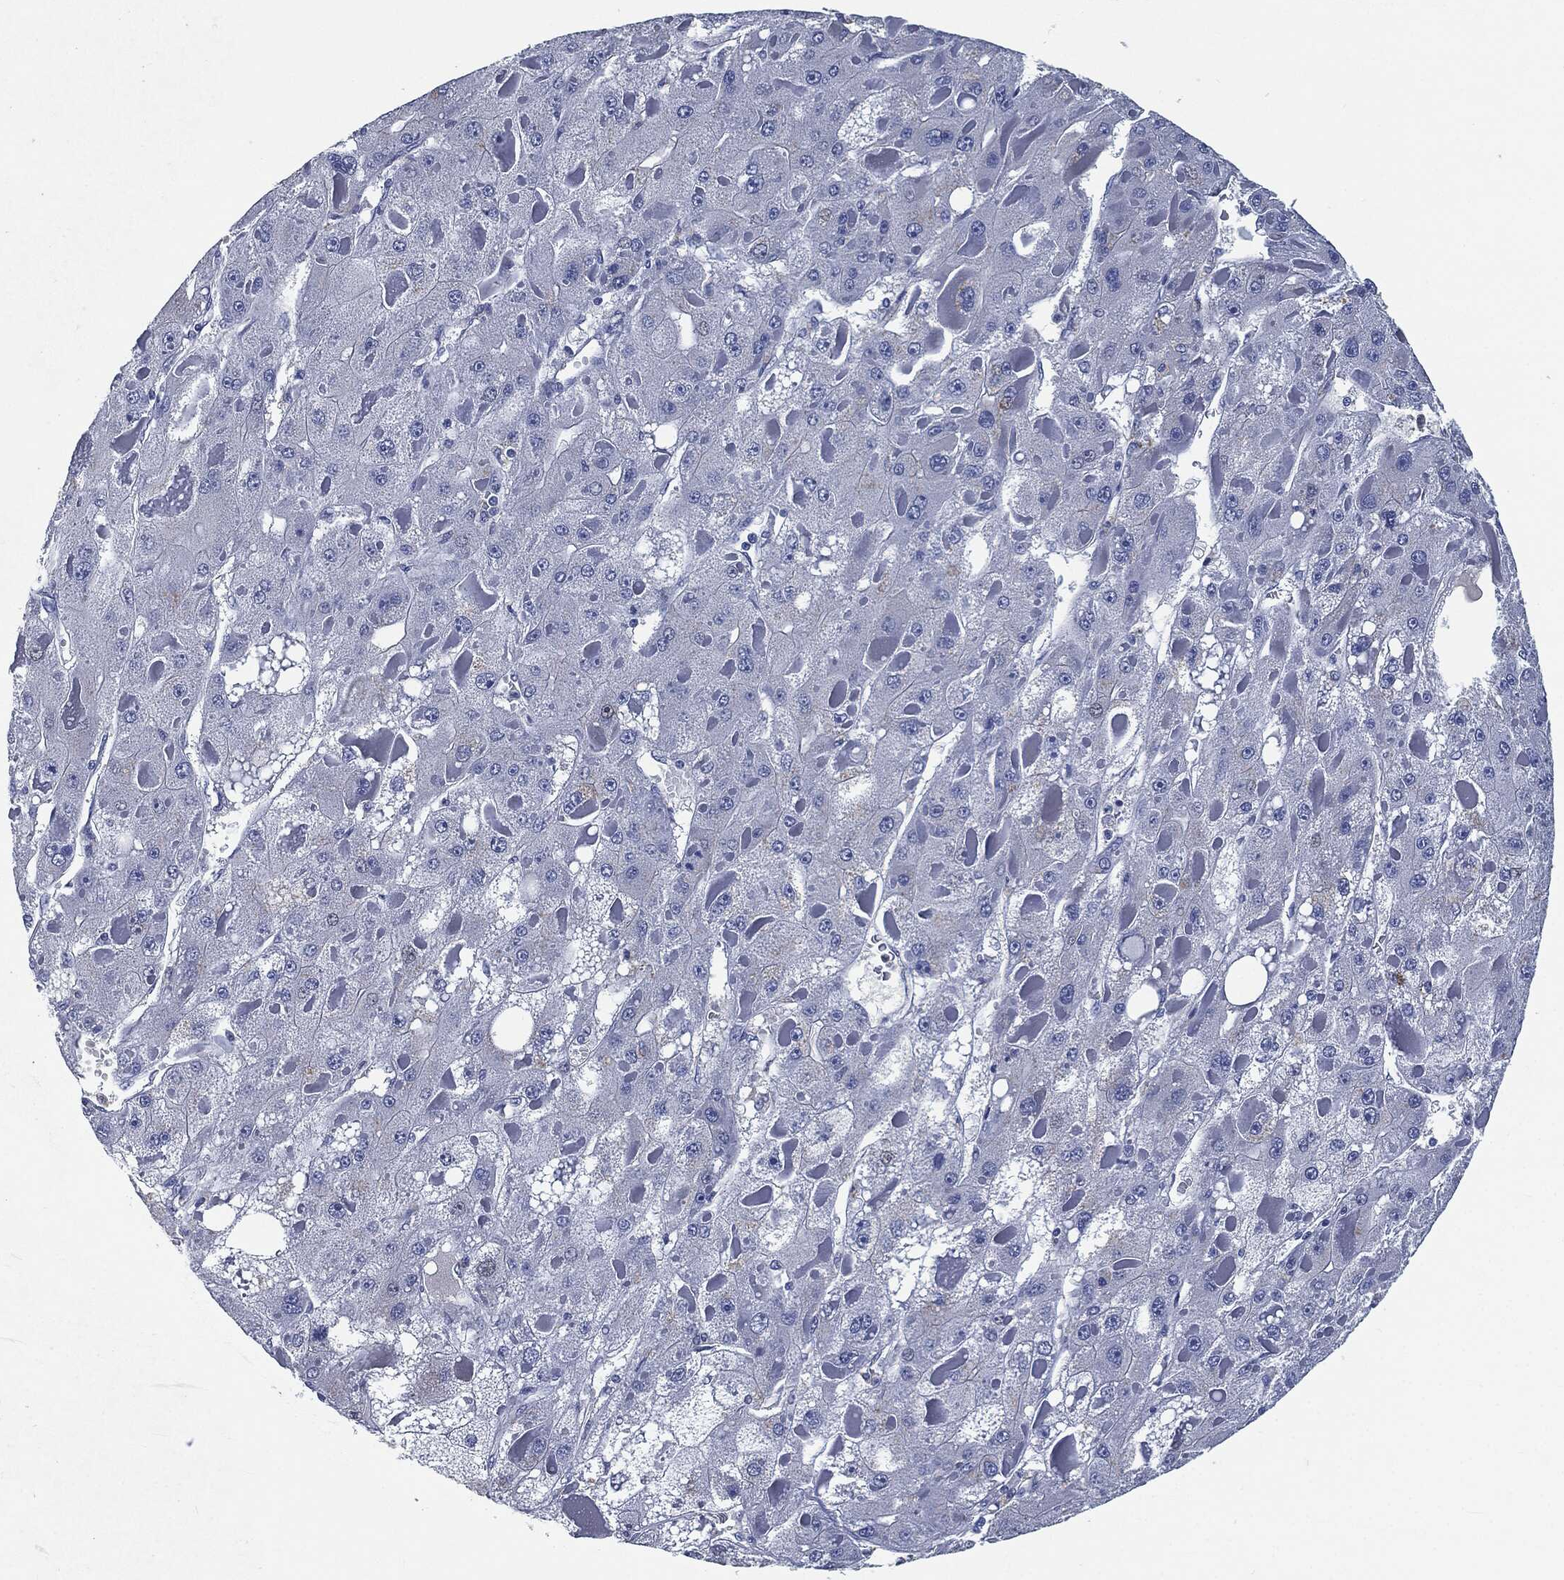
{"staining": {"intensity": "negative", "quantity": "none", "location": "none"}, "tissue": "liver cancer", "cell_type": "Tumor cells", "image_type": "cancer", "snomed": [{"axis": "morphology", "description": "Carcinoma, Hepatocellular, NOS"}, {"axis": "topography", "description": "Liver"}], "caption": "Immunohistochemistry (IHC) of hepatocellular carcinoma (liver) reveals no expression in tumor cells. (Immunohistochemistry (IHC), brightfield microscopy, high magnification).", "gene": "CD27", "patient": {"sex": "female", "age": 73}}